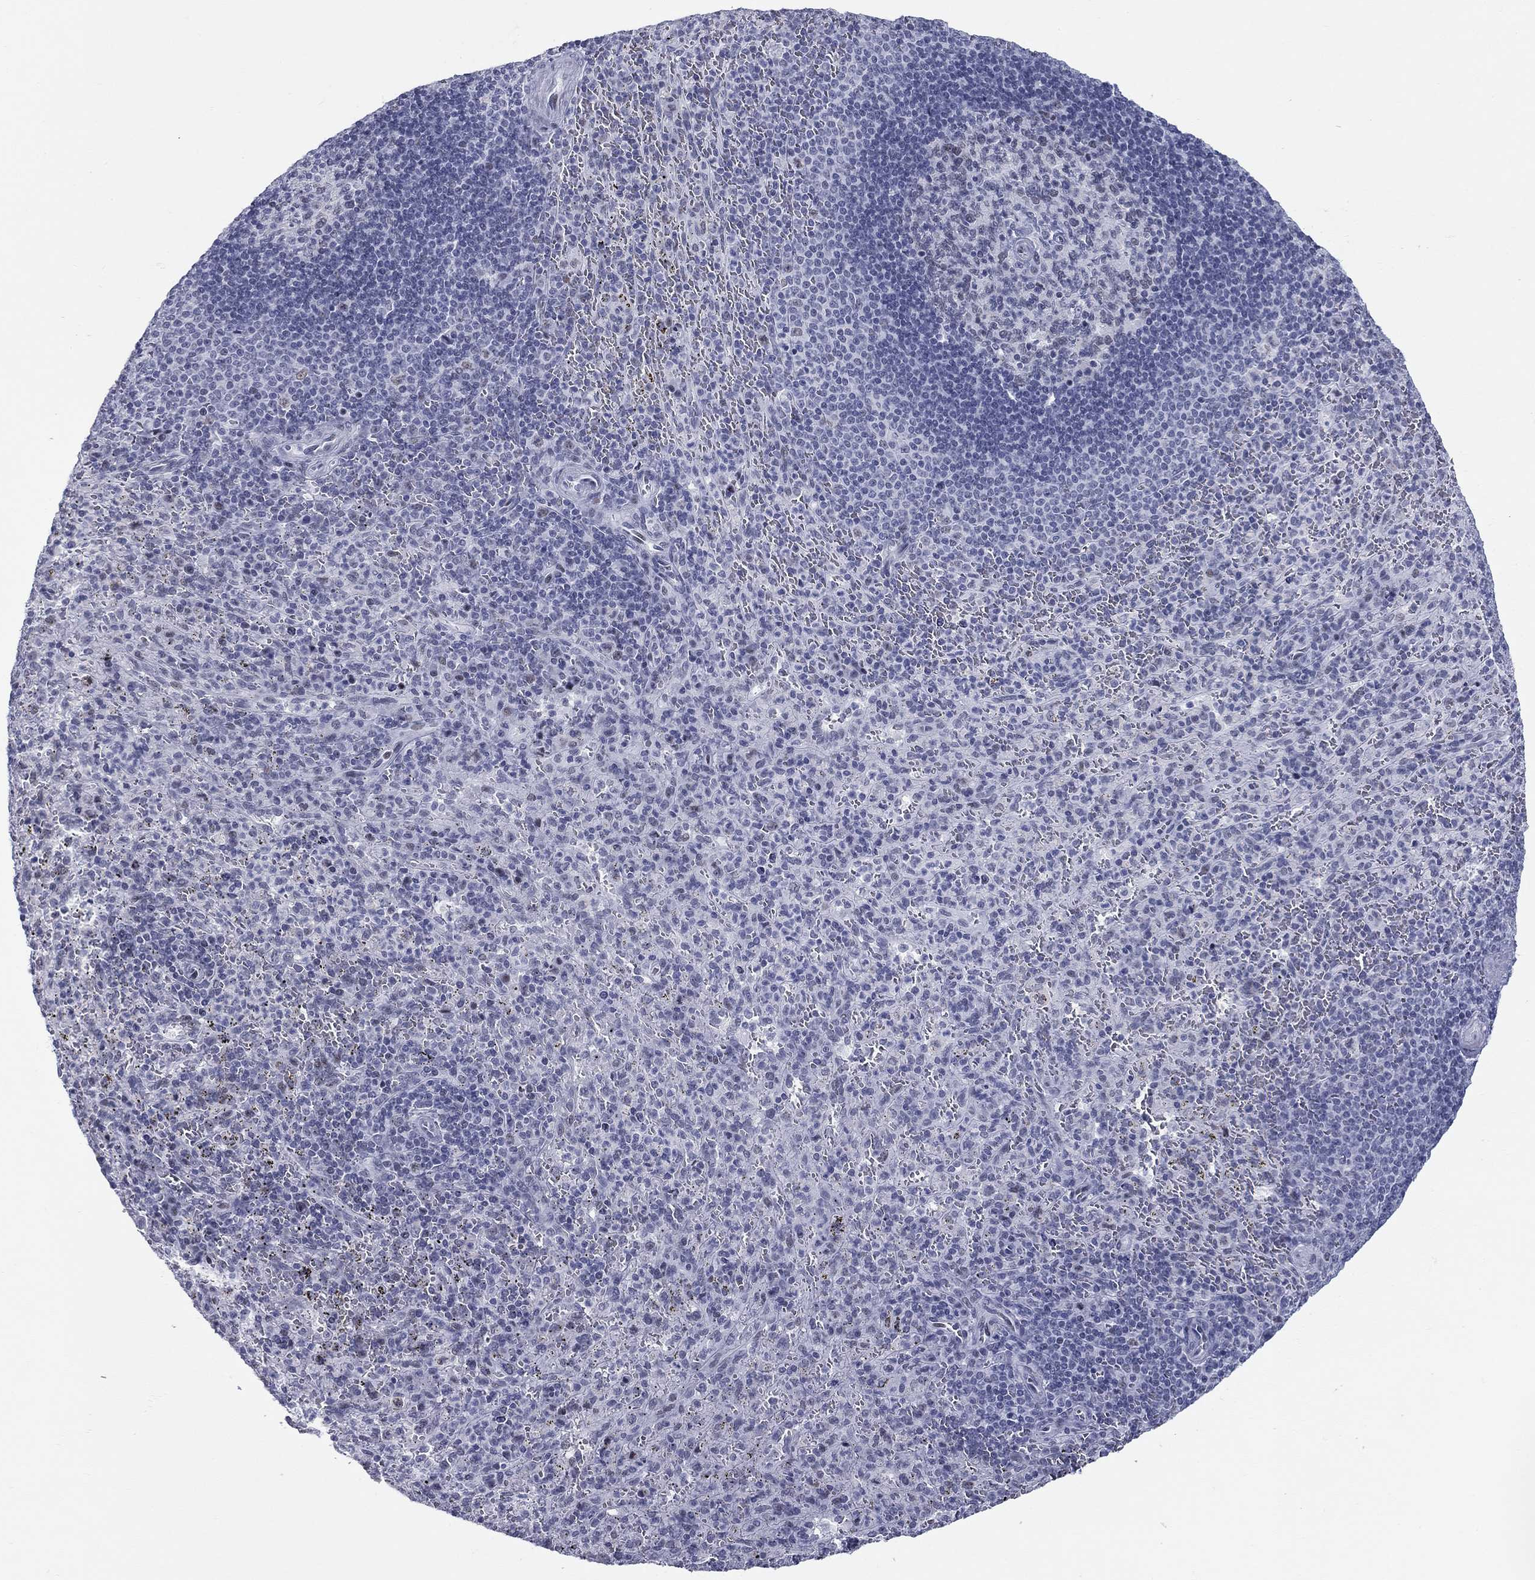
{"staining": {"intensity": "negative", "quantity": "none", "location": "none"}, "tissue": "spleen", "cell_type": "Cells in red pulp", "image_type": "normal", "snomed": [{"axis": "morphology", "description": "Normal tissue, NOS"}, {"axis": "topography", "description": "Spleen"}], "caption": "This is a histopathology image of IHC staining of benign spleen, which shows no staining in cells in red pulp.", "gene": "ASF1B", "patient": {"sex": "male", "age": 57}}